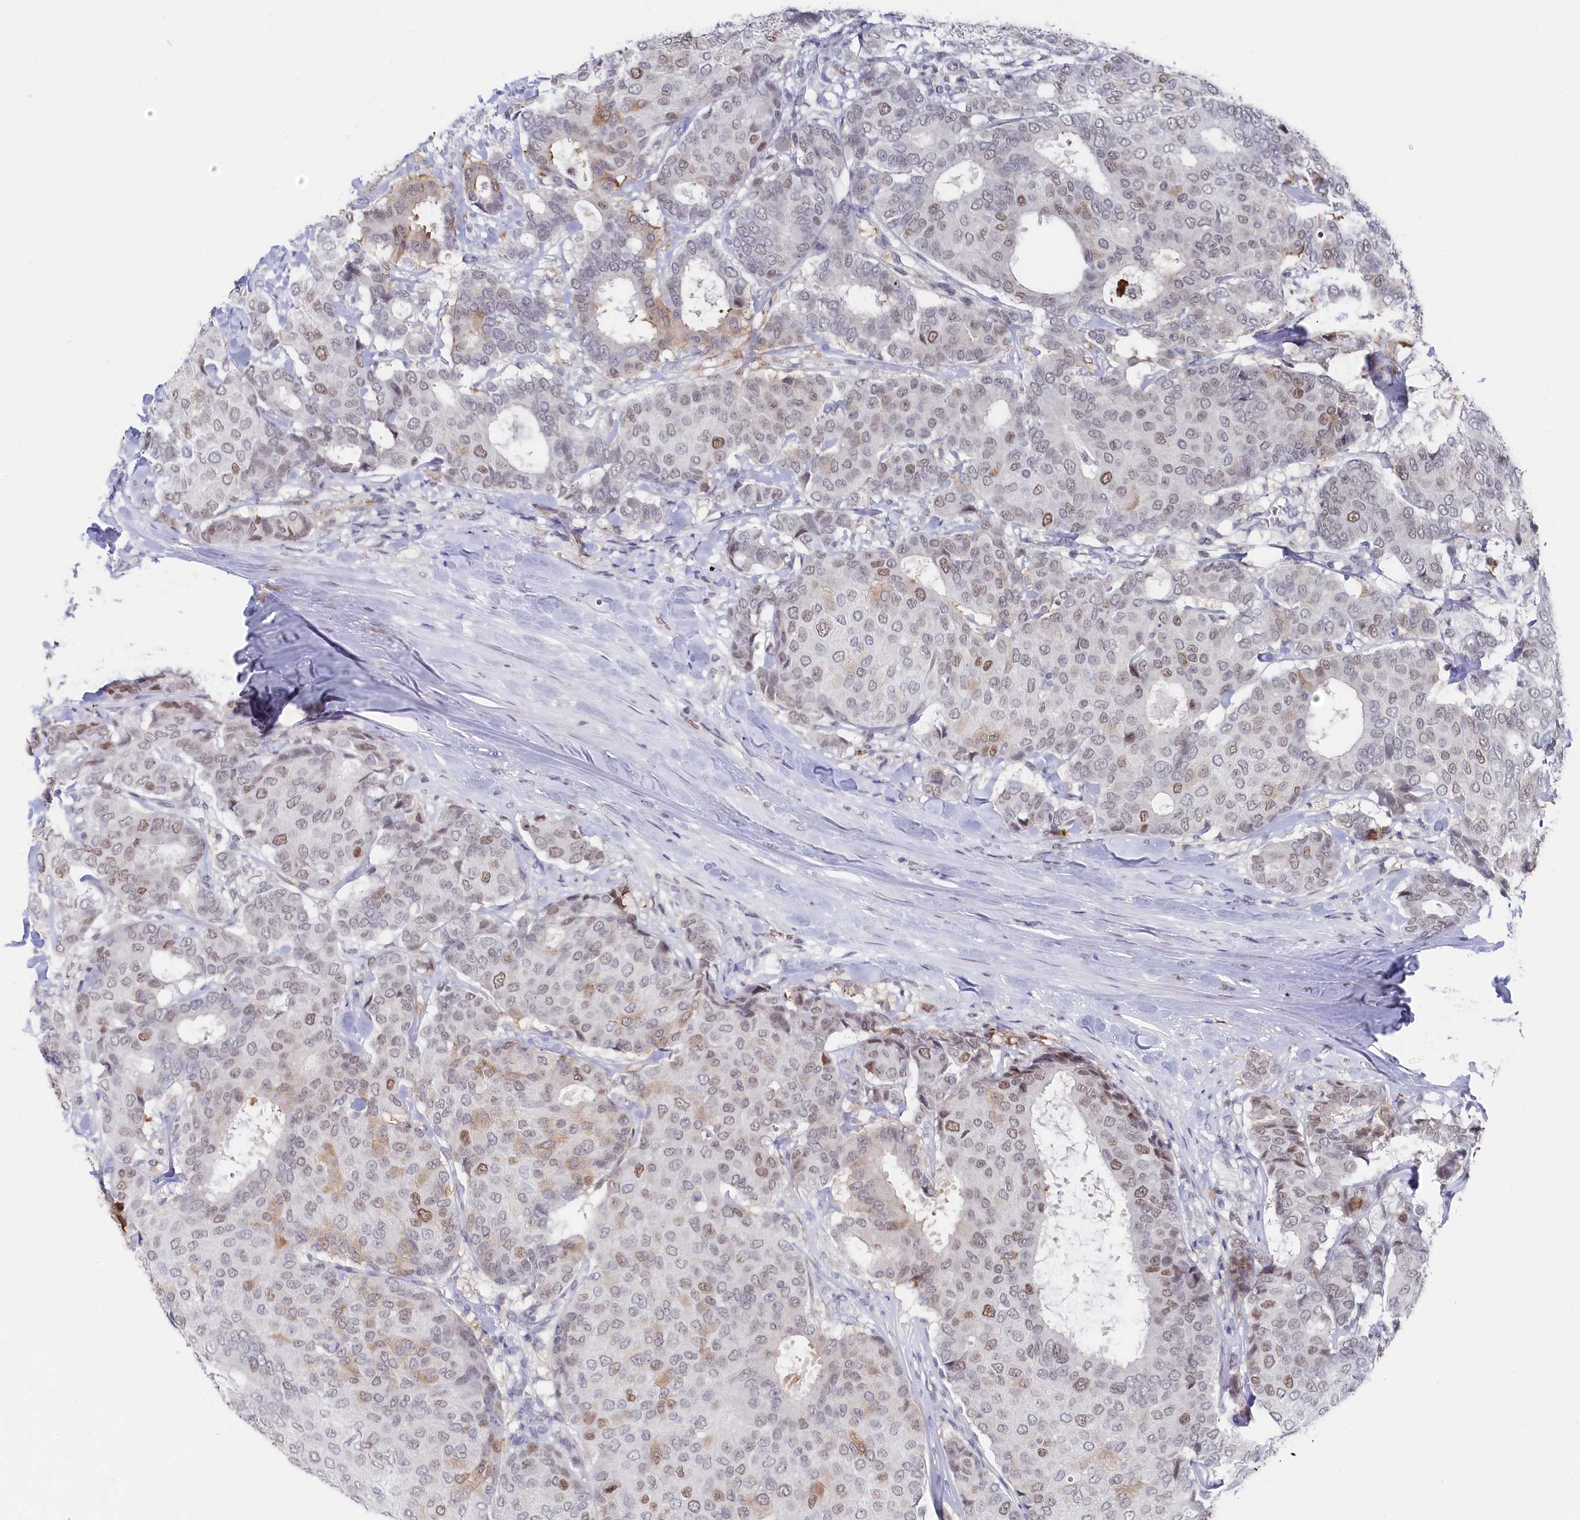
{"staining": {"intensity": "moderate", "quantity": "<25%", "location": "nuclear"}, "tissue": "breast cancer", "cell_type": "Tumor cells", "image_type": "cancer", "snomed": [{"axis": "morphology", "description": "Duct carcinoma"}, {"axis": "topography", "description": "Breast"}], "caption": "This is an image of immunohistochemistry (IHC) staining of breast cancer (invasive ductal carcinoma), which shows moderate positivity in the nuclear of tumor cells.", "gene": "TIGD4", "patient": {"sex": "female", "age": 75}}